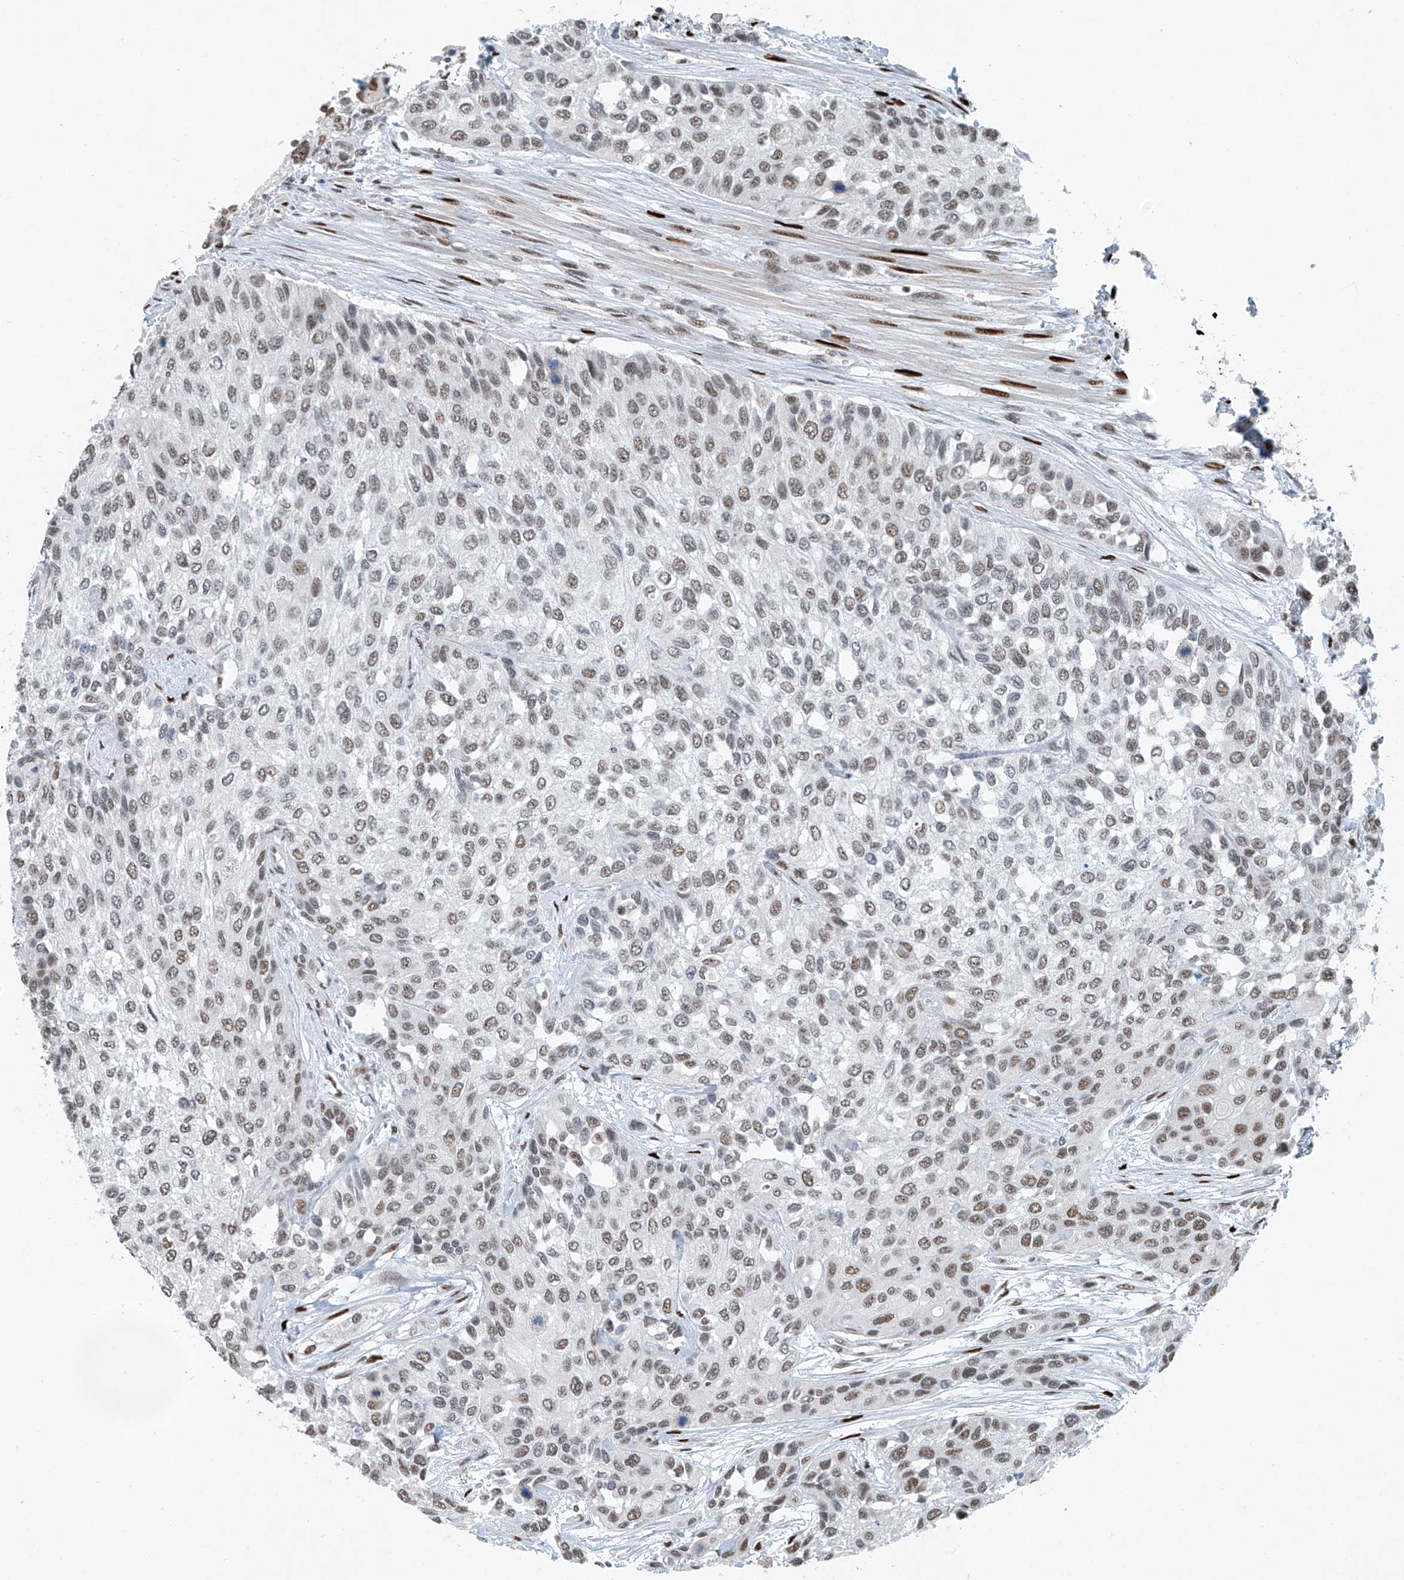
{"staining": {"intensity": "moderate", "quantity": ">75%", "location": "nuclear"}, "tissue": "urothelial cancer", "cell_type": "Tumor cells", "image_type": "cancer", "snomed": [{"axis": "morphology", "description": "Normal tissue, NOS"}, {"axis": "morphology", "description": "Urothelial carcinoma, High grade"}, {"axis": "topography", "description": "Vascular tissue"}, {"axis": "topography", "description": "Urinary bladder"}], "caption": "Urothelial cancer stained for a protein displays moderate nuclear positivity in tumor cells. The staining was performed using DAB, with brown indicating positive protein expression. Nuclei are stained blue with hematoxylin.", "gene": "TAF8", "patient": {"sex": "female", "age": 56}}